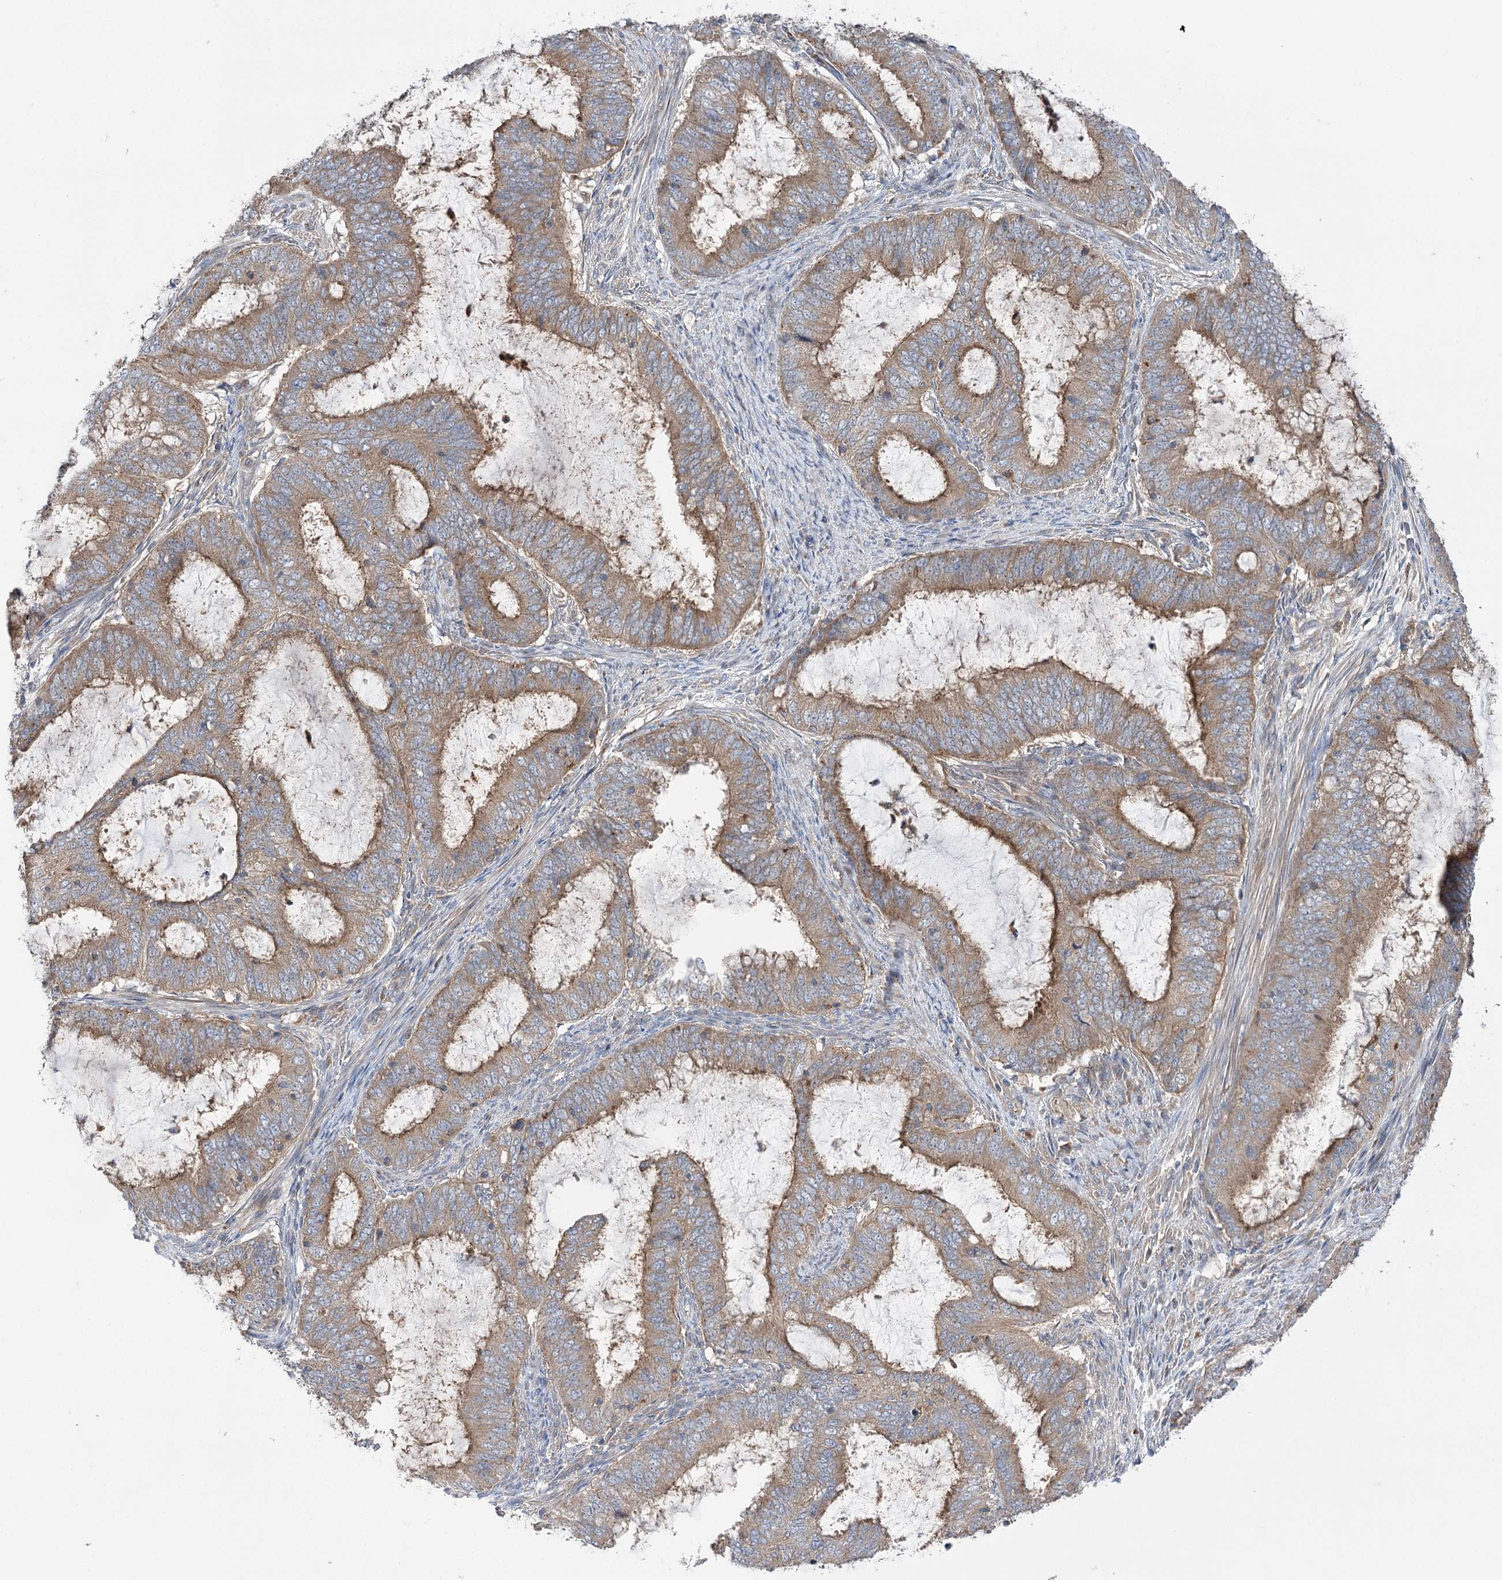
{"staining": {"intensity": "moderate", "quantity": ">75%", "location": "cytoplasmic/membranous"}, "tissue": "endometrial cancer", "cell_type": "Tumor cells", "image_type": "cancer", "snomed": [{"axis": "morphology", "description": "Adenocarcinoma, NOS"}, {"axis": "topography", "description": "Endometrium"}], "caption": "The histopathology image reveals immunohistochemical staining of endometrial cancer (adenocarcinoma). There is moderate cytoplasmic/membranous positivity is seen in approximately >75% of tumor cells.", "gene": "VPS37B", "patient": {"sex": "female", "age": 51}}